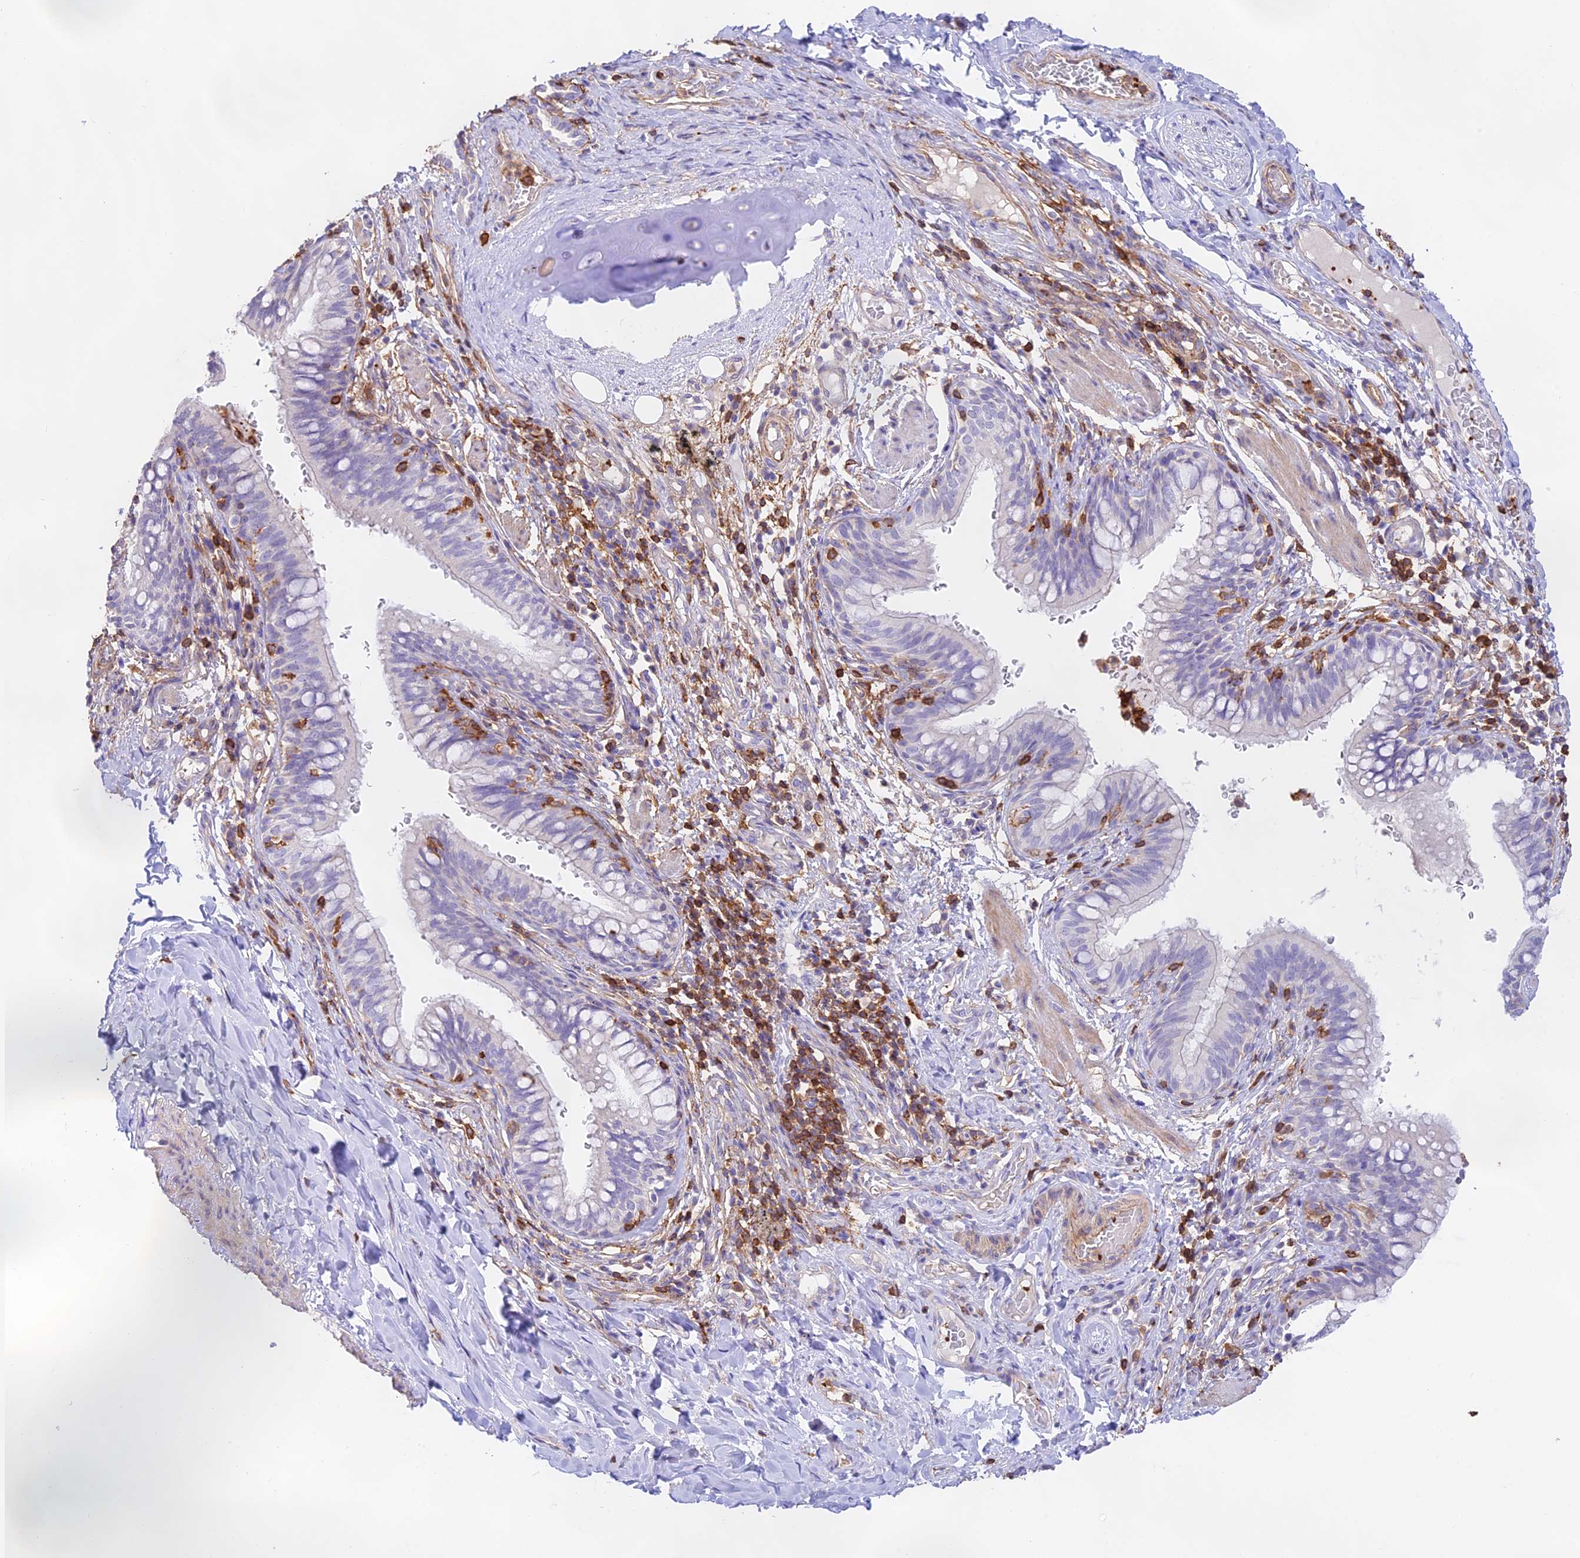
{"staining": {"intensity": "weak", "quantity": "<25%", "location": "cytoplasmic/membranous"}, "tissue": "bronchus", "cell_type": "Respiratory epithelial cells", "image_type": "normal", "snomed": [{"axis": "morphology", "description": "Normal tissue, NOS"}, {"axis": "topography", "description": "Cartilage tissue"}, {"axis": "topography", "description": "Bronchus"}], "caption": "The histopathology image exhibits no significant staining in respiratory epithelial cells of bronchus. (Stains: DAB immunohistochemistry with hematoxylin counter stain, Microscopy: brightfield microscopy at high magnification).", "gene": "DENND1C", "patient": {"sex": "female", "age": 36}}